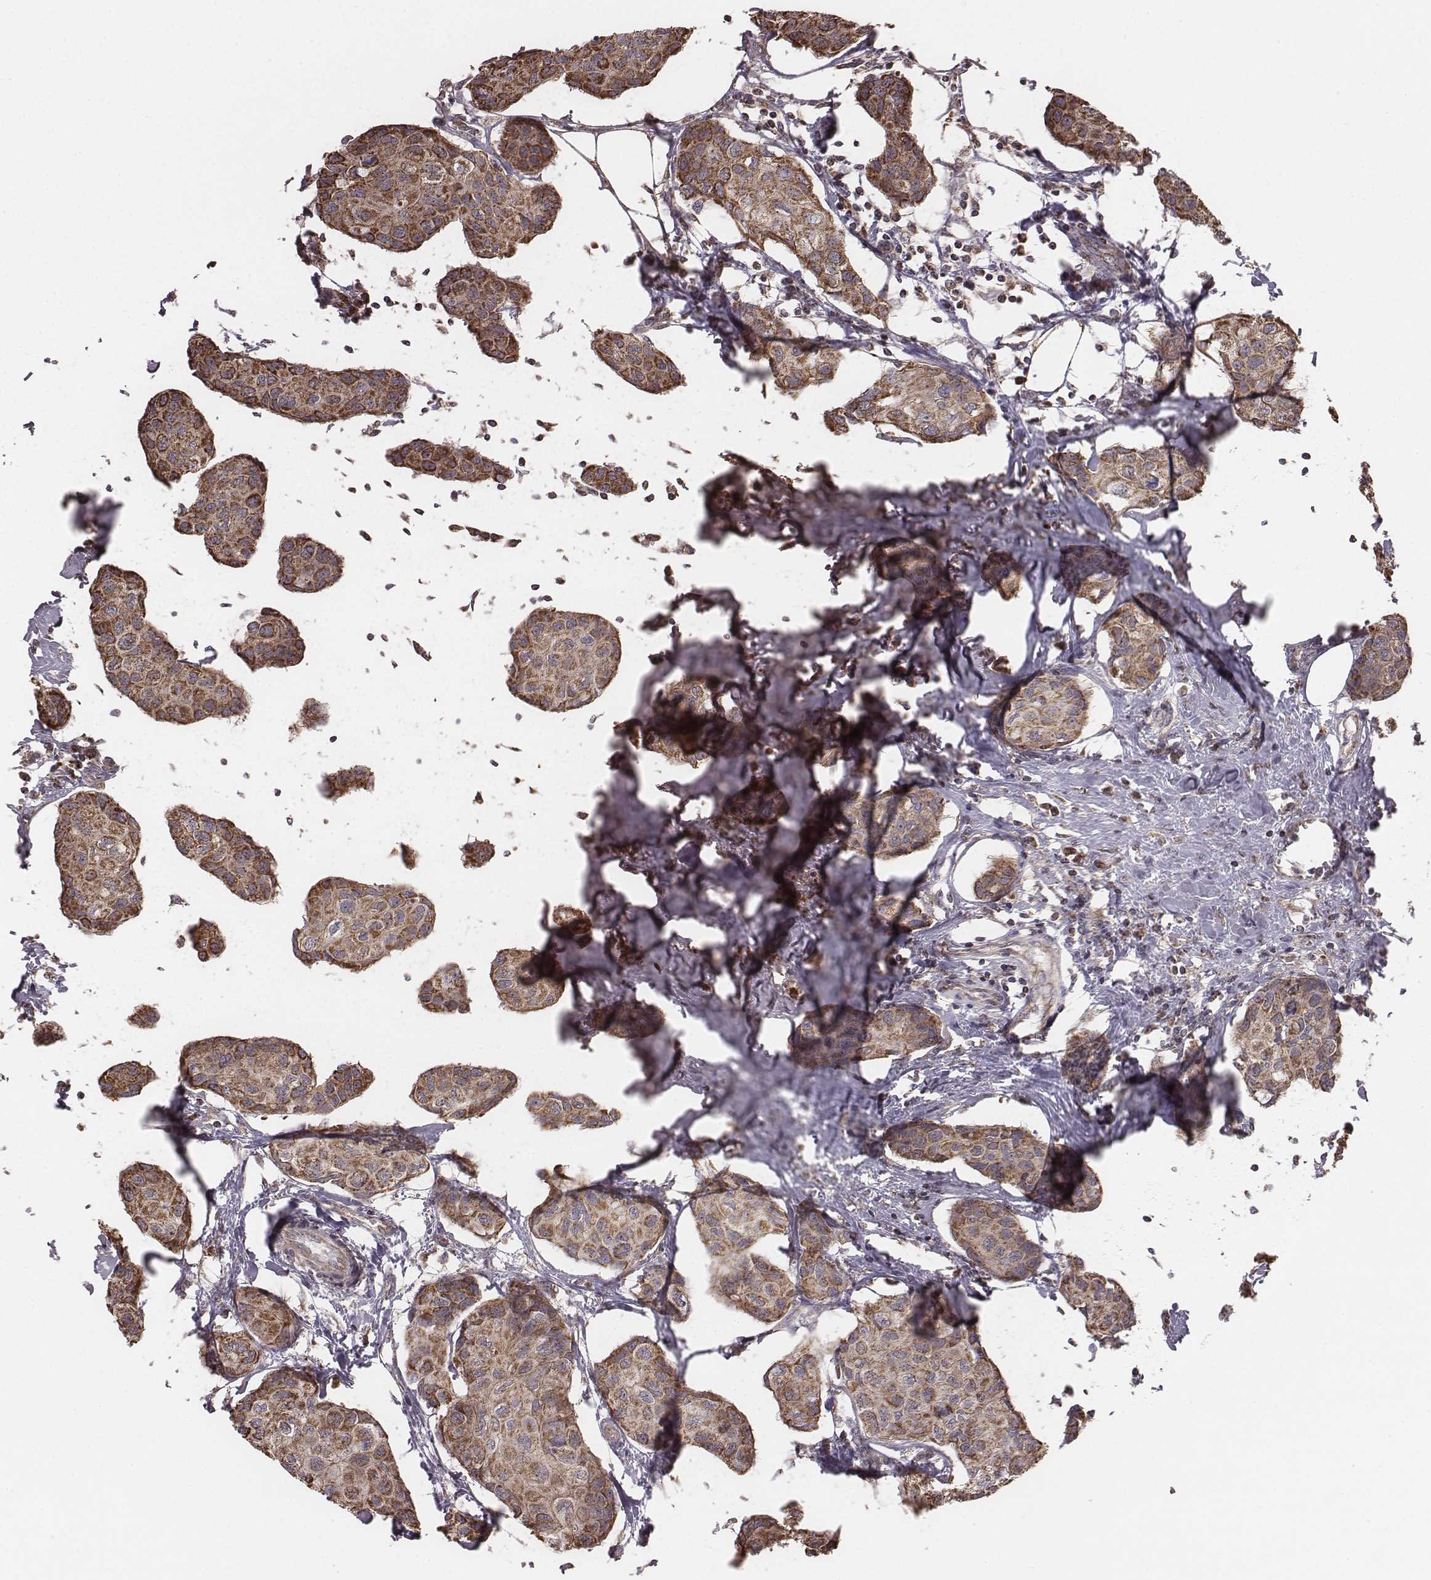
{"staining": {"intensity": "moderate", "quantity": ">75%", "location": "cytoplasmic/membranous"}, "tissue": "breast cancer", "cell_type": "Tumor cells", "image_type": "cancer", "snomed": [{"axis": "morphology", "description": "Duct carcinoma"}, {"axis": "topography", "description": "Breast"}], "caption": "Moderate cytoplasmic/membranous protein positivity is appreciated in about >75% of tumor cells in breast invasive ductal carcinoma.", "gene": "PDCD2L", "patient": {"sex": "female", "age": 80}}